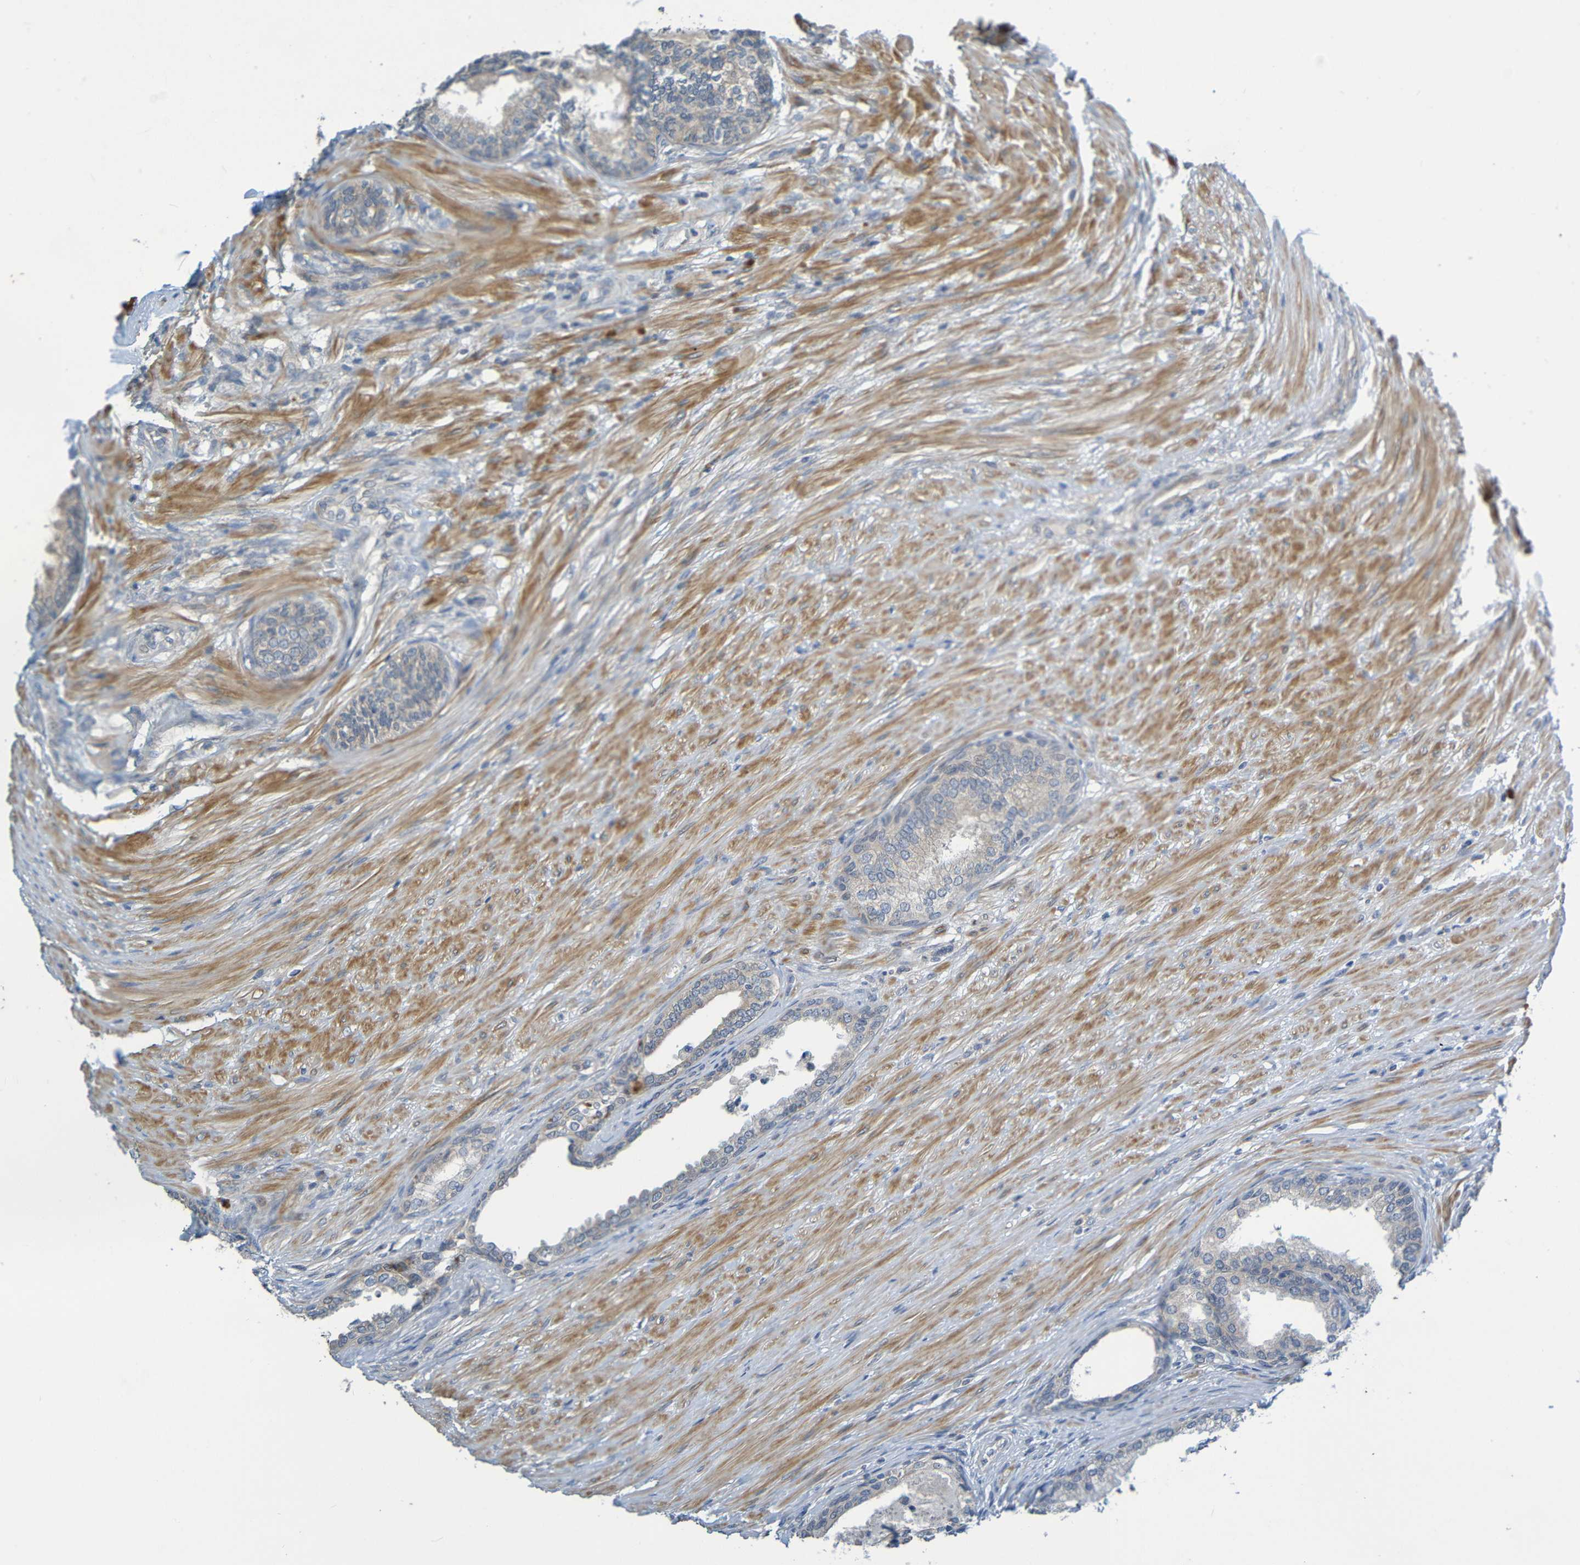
{"staining": {"intensity": "weak", "quantity": "<25%", "location": "cytoplasmic/membranous"}, "tissue": "prostate", "cell_type": "Glandular cells", "image_type": "normal", "snomed": [{"axis": "morphology", "description": "Normal tissue, NOS"}, {"axis": "topography", "description": "Prostate"}], "caption": "Glandular cells show no significant protein positivity in unremarkable prostate.", "gene": "CYP4F2", "patient": {"sex": "male", "age": 76}}